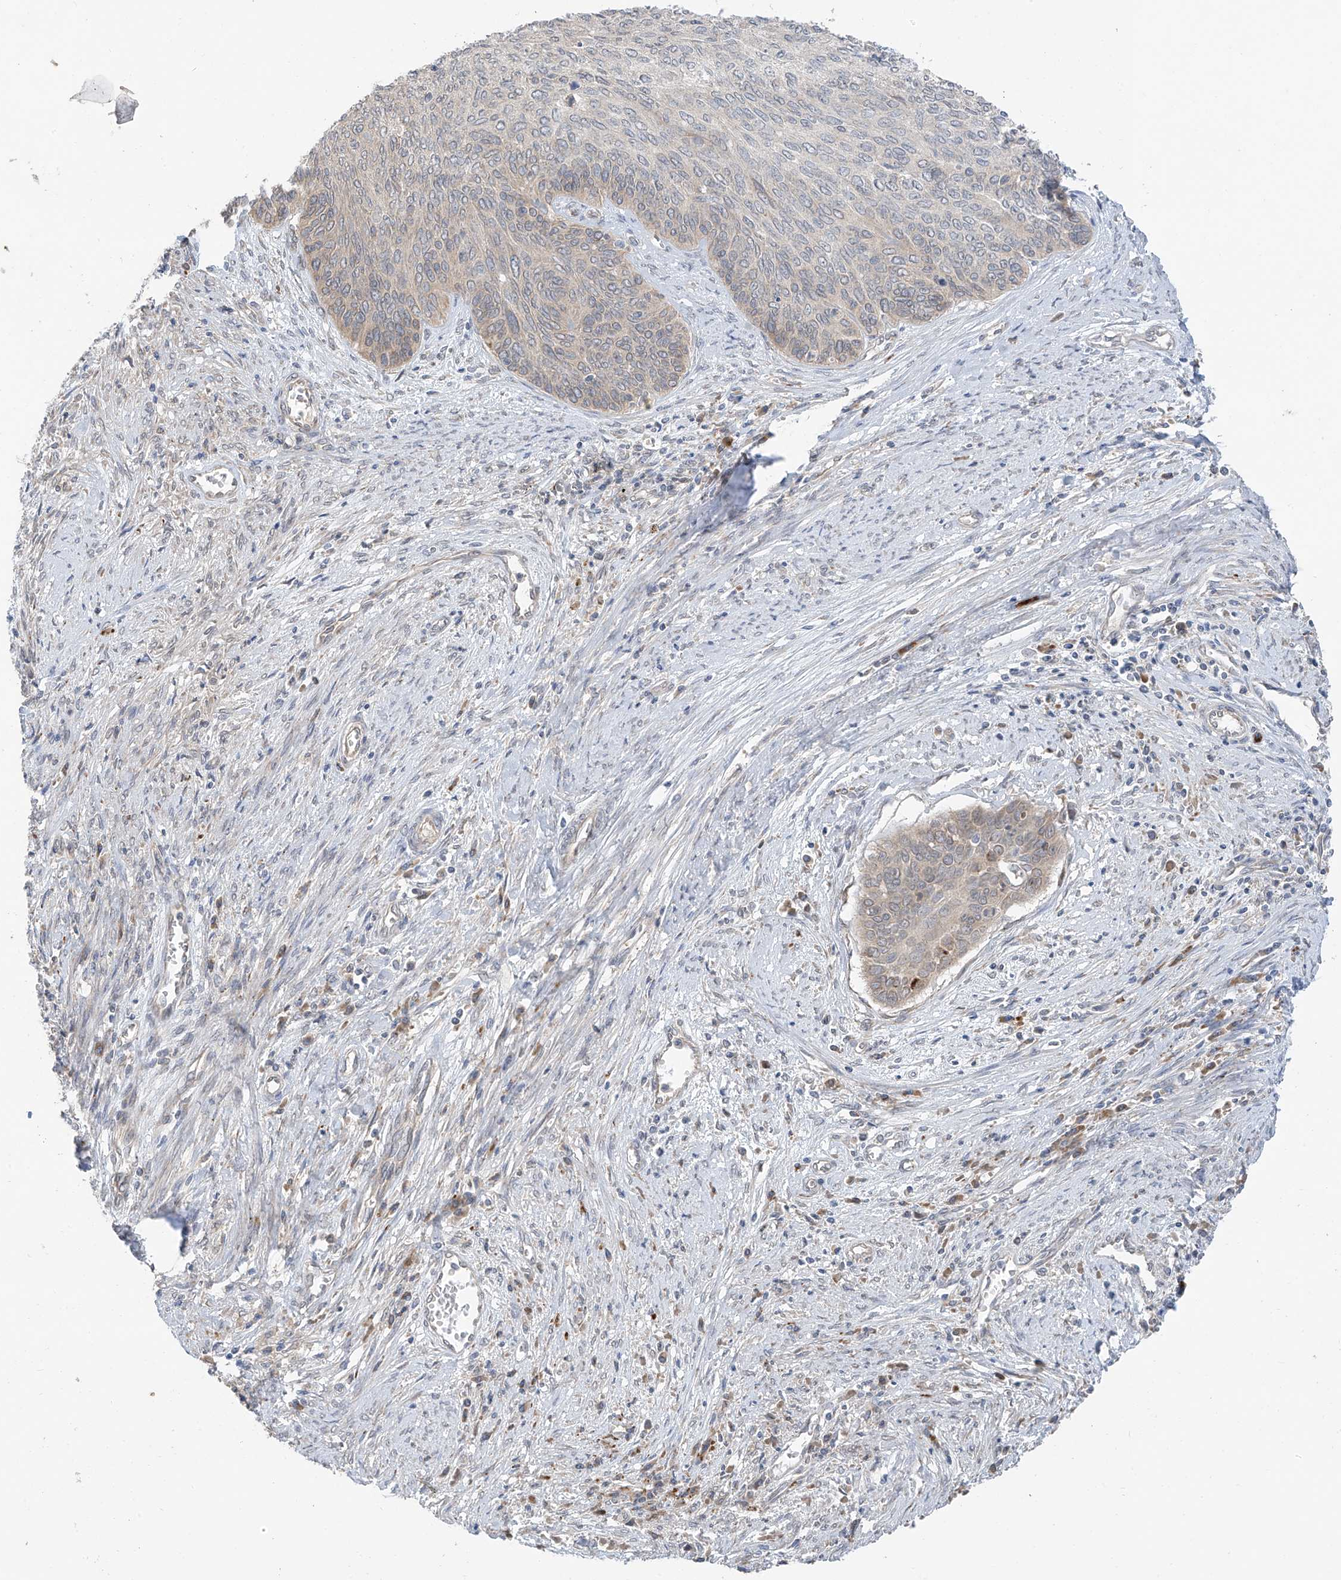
{"staining": {"intensity": "moderate", "quantity": "<25%", "location": "cytoplasmic/membranous"}, "tissue": "cervical cancer", "cell_type": "Tumor cells", "image_type": "cancer", "snomed": [{"axis": "morphology", "description": "Squamous cell carcinoma, NOS"}, {"axis": "topography", "description": "Cervix"}], "caption": "Immunohistochemistry (IHC) photomicrograph of human squamous cell carcinoma (cervical) stained for a protein (brown), which shows low levels of moderate cytoplasmic/membranous staining in approximately <25% of tumor cells.", "gene": "NALCN", "patient": {"sex": "female", "age": 55}}